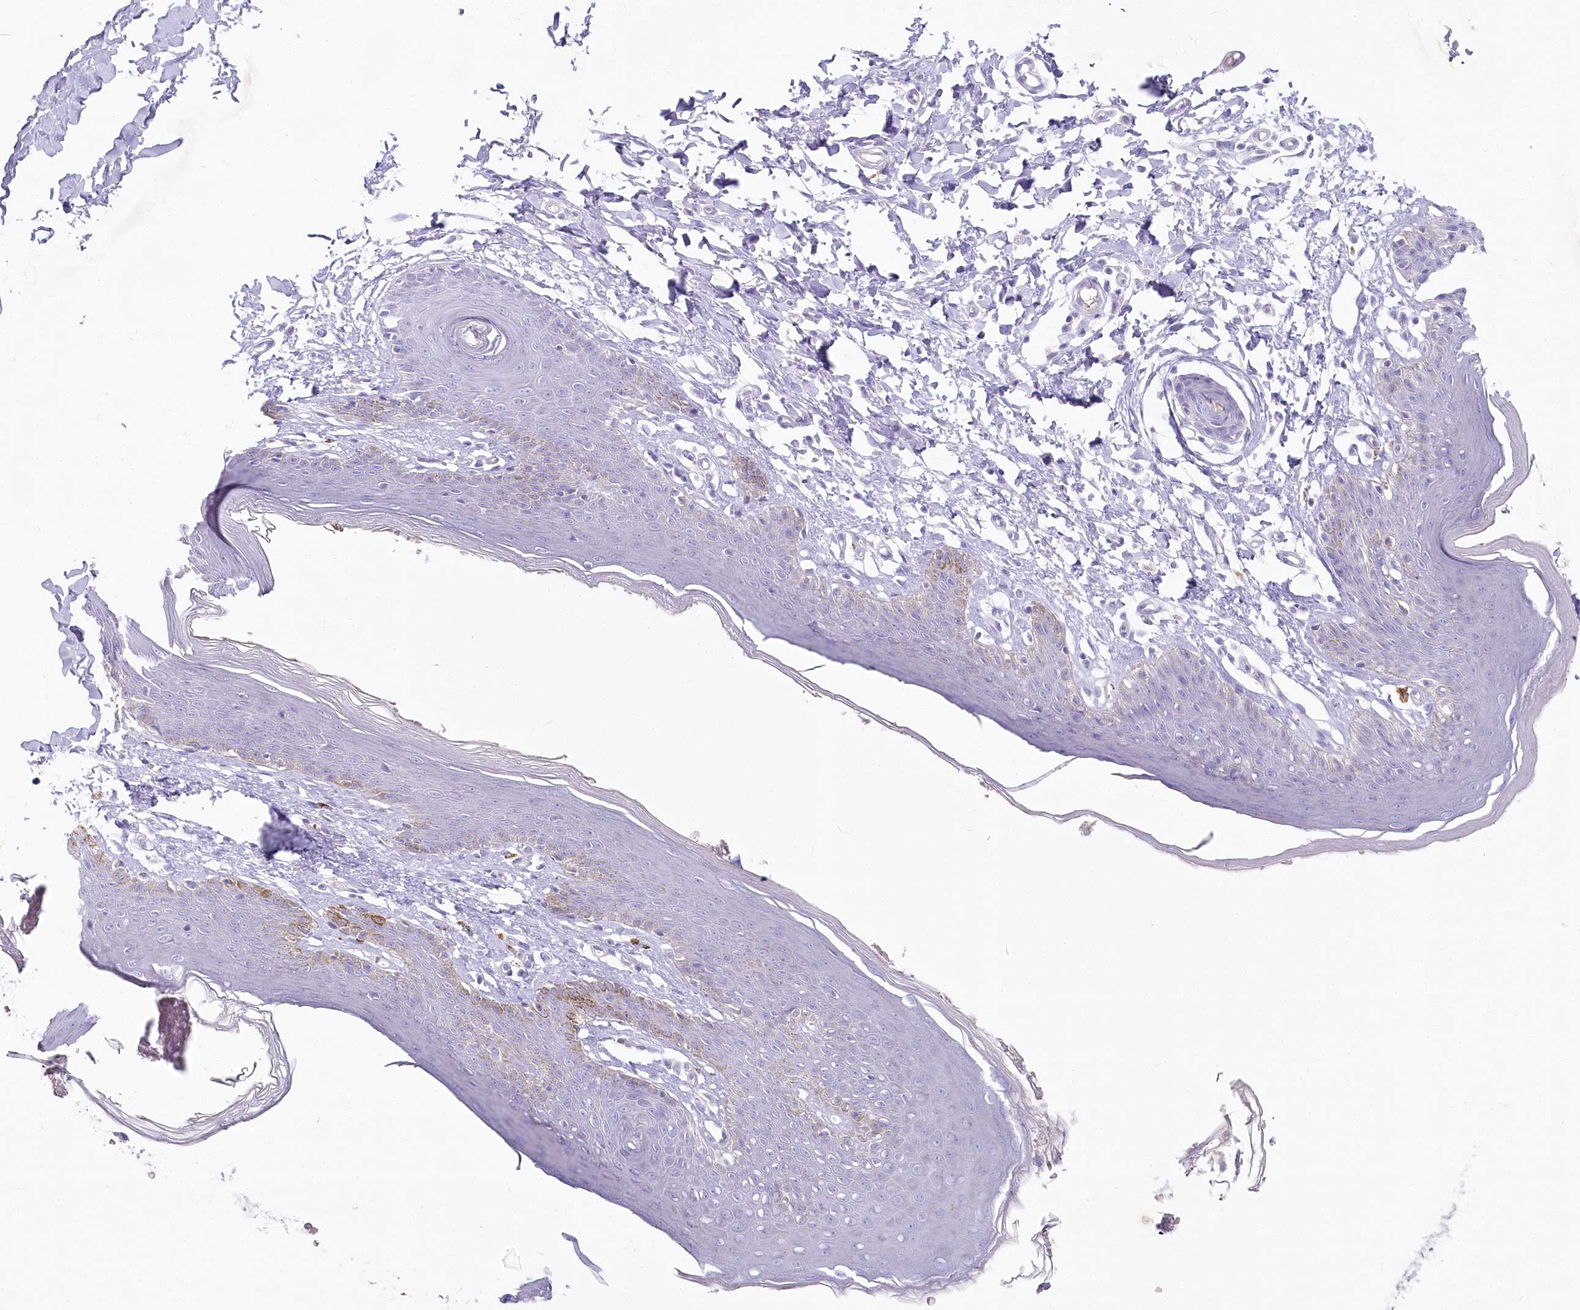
{"staining": {"intensity": "negative", "quantity": "none", "location": "none"}, "tissue": "skin", "cell_type": "Epidermal cells", "image_type": "normal", "snomed": [{"axis": "morphology", "description": "Normal tissue, NOS"}, {"axis": "topography", "description": "Vulva"}], "caption": "Immunohistochemistry image of unremarkable human skin stained for a protein (brown), which displays no expression in epidermal cells. (DAB (3,3'-diaminobenzidine) immunohistochemistry with hematoxylin counter stain).", "gene": "IFIT5", "patient": {"sex": "female", "age": 66}}